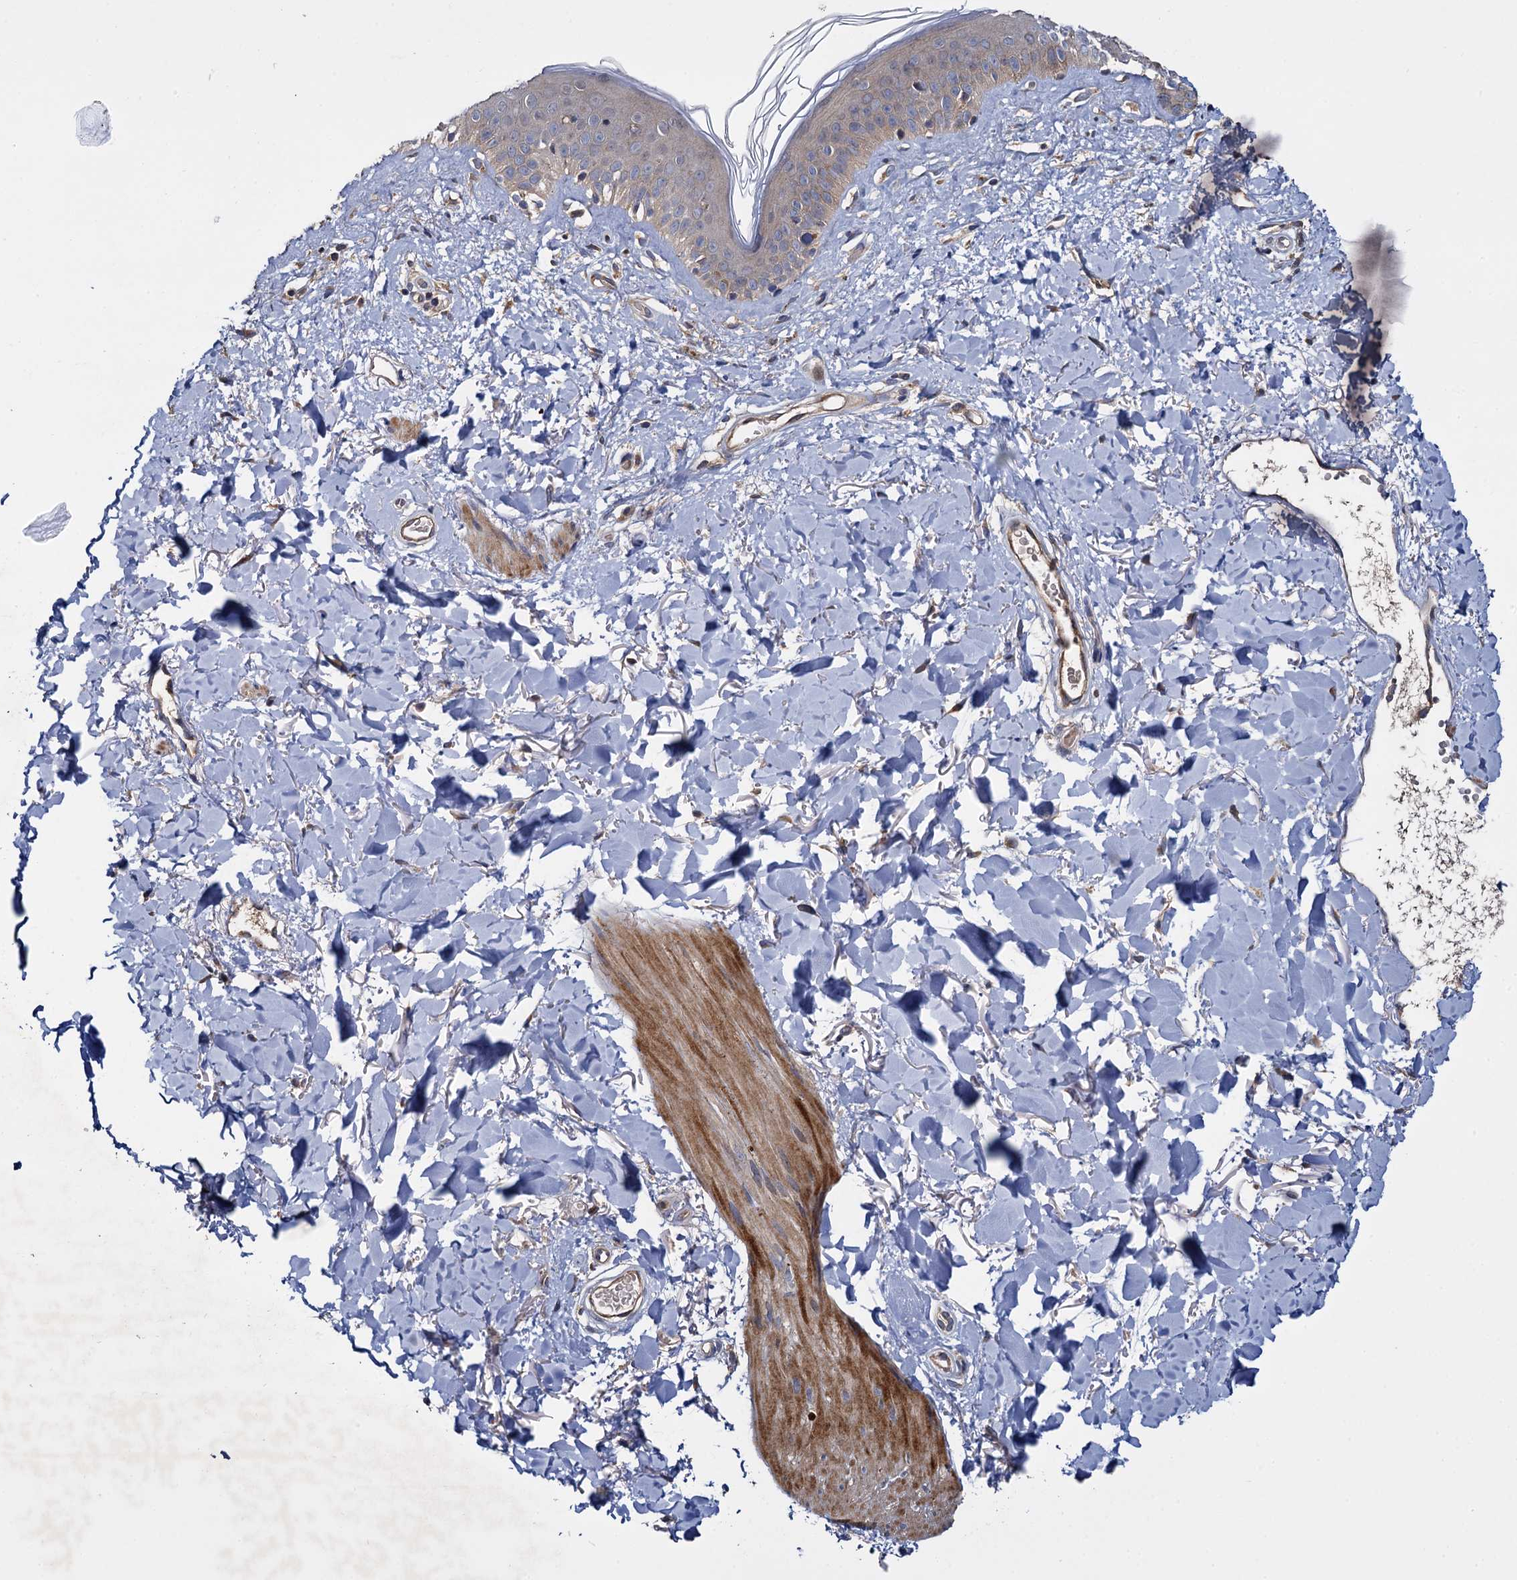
{"staining": {"intensity": "moderate", "quantity": "25%-75%", "location": "cytoplasmic/membranous"}, "tissue": "skin", "cell_type": "Fibroblasts", "image_type": "normal", "snomed": [{"axis": "morphology", "description": "Normal tissue, NOS"}, {"axis": "topography", "description": "Skin"}], "caption": "High-power microscopy captured an immunohistochemistry (IHC) photomicrograph of normal skin, revealing moderate cytoplasmic/membranous expression in about 25%-75% of fibroblasts.", "gene": "CEP192", "patient": {"sex": "female", "age": 58}}